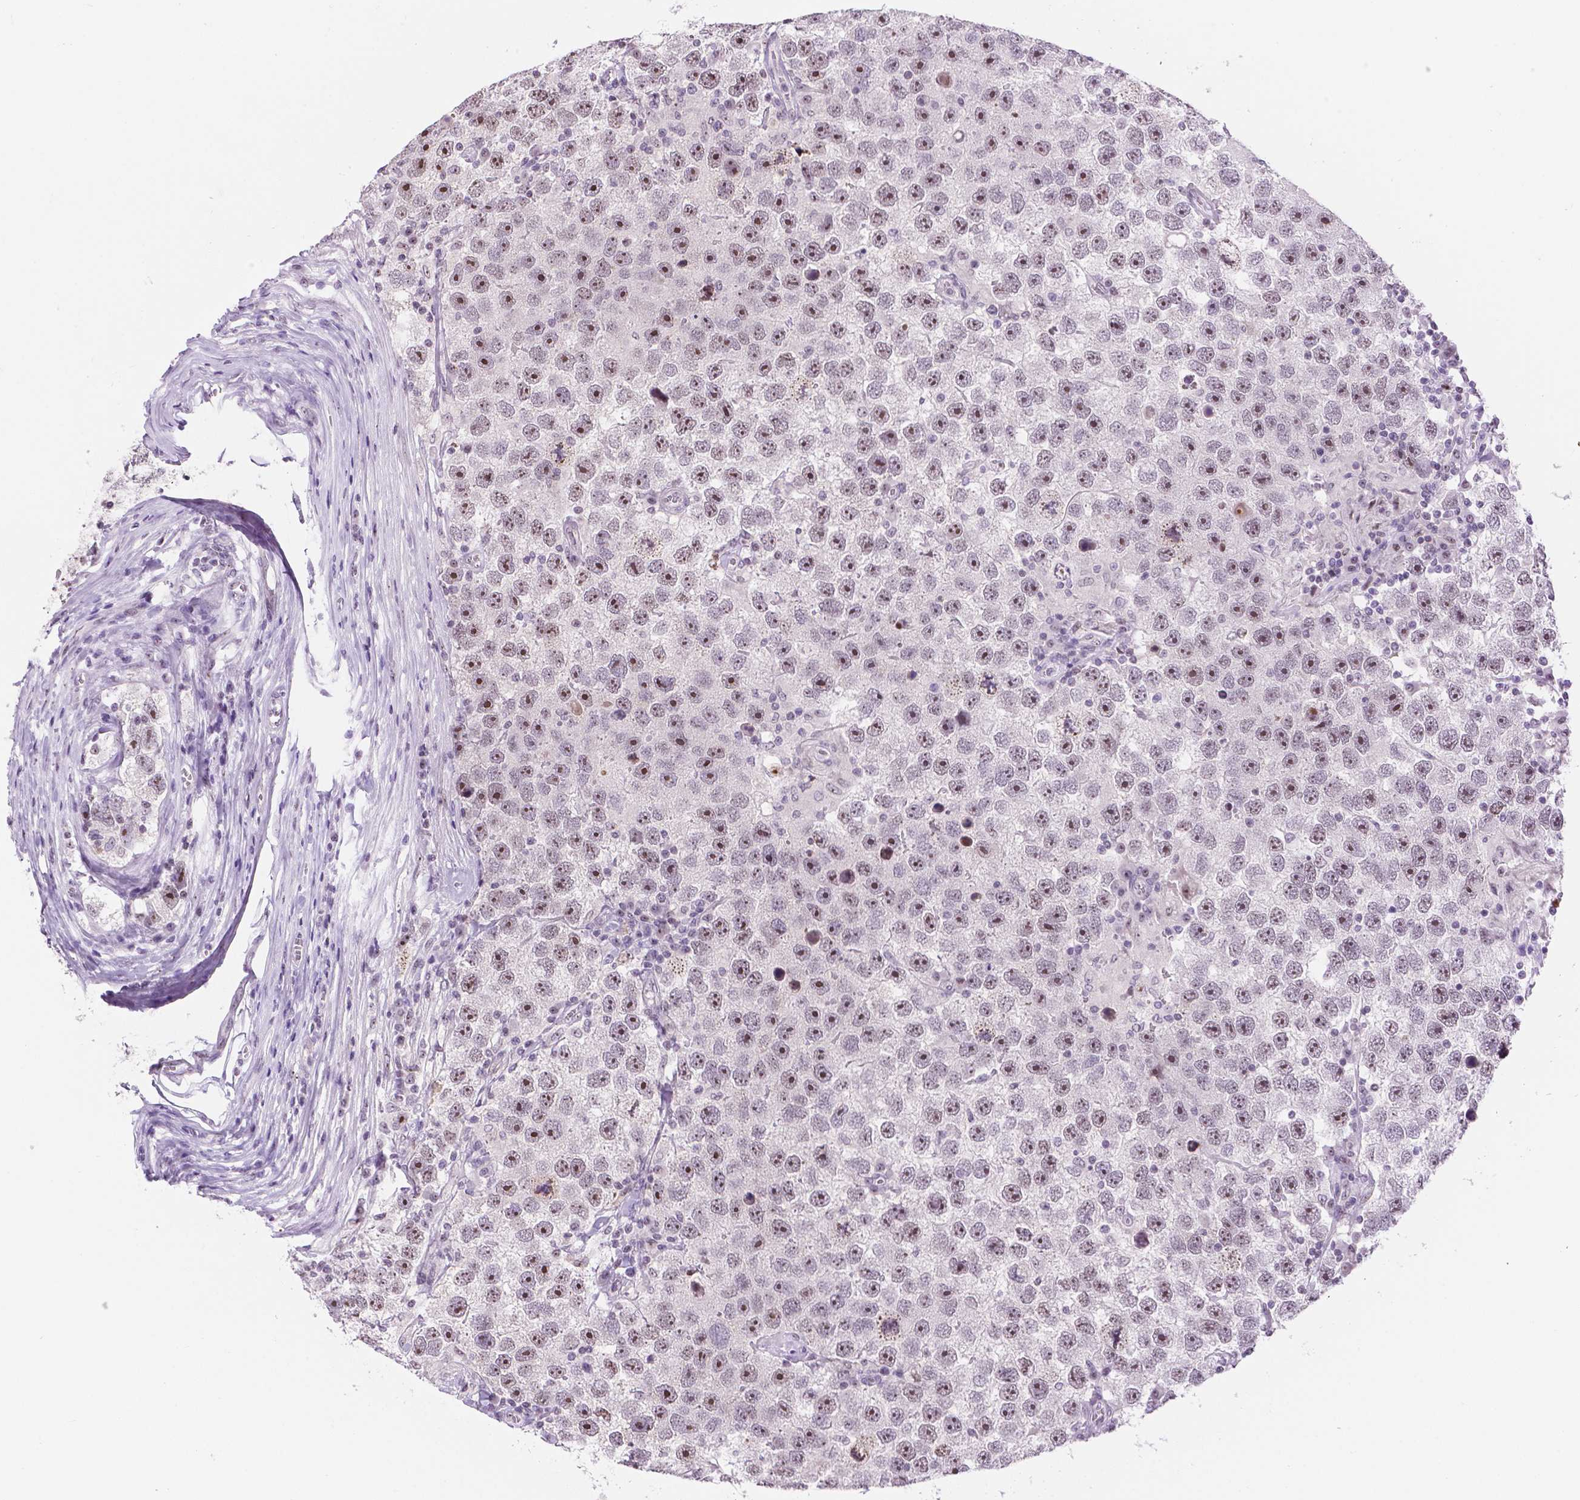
{"staining": {"intensity": "moderate", "quantity": ">75%", "location": "nuclear"}, "tissue": "testis cancer", "cell_type": "Tumor cells", "image_type": "cancer", "snomed": [{"axis": "morphology", "description": "Seminoma, NOS"}, {"axis": "topography", "description": "Testis"}], "caption": "Seminoma (testis) stained with immunohistochemistry (IHC) shows moderate nuclear positivity in approximately >75% of tumor cells.", "gene": "NHP2", "patient": {"sex": "male", "age": 26}}